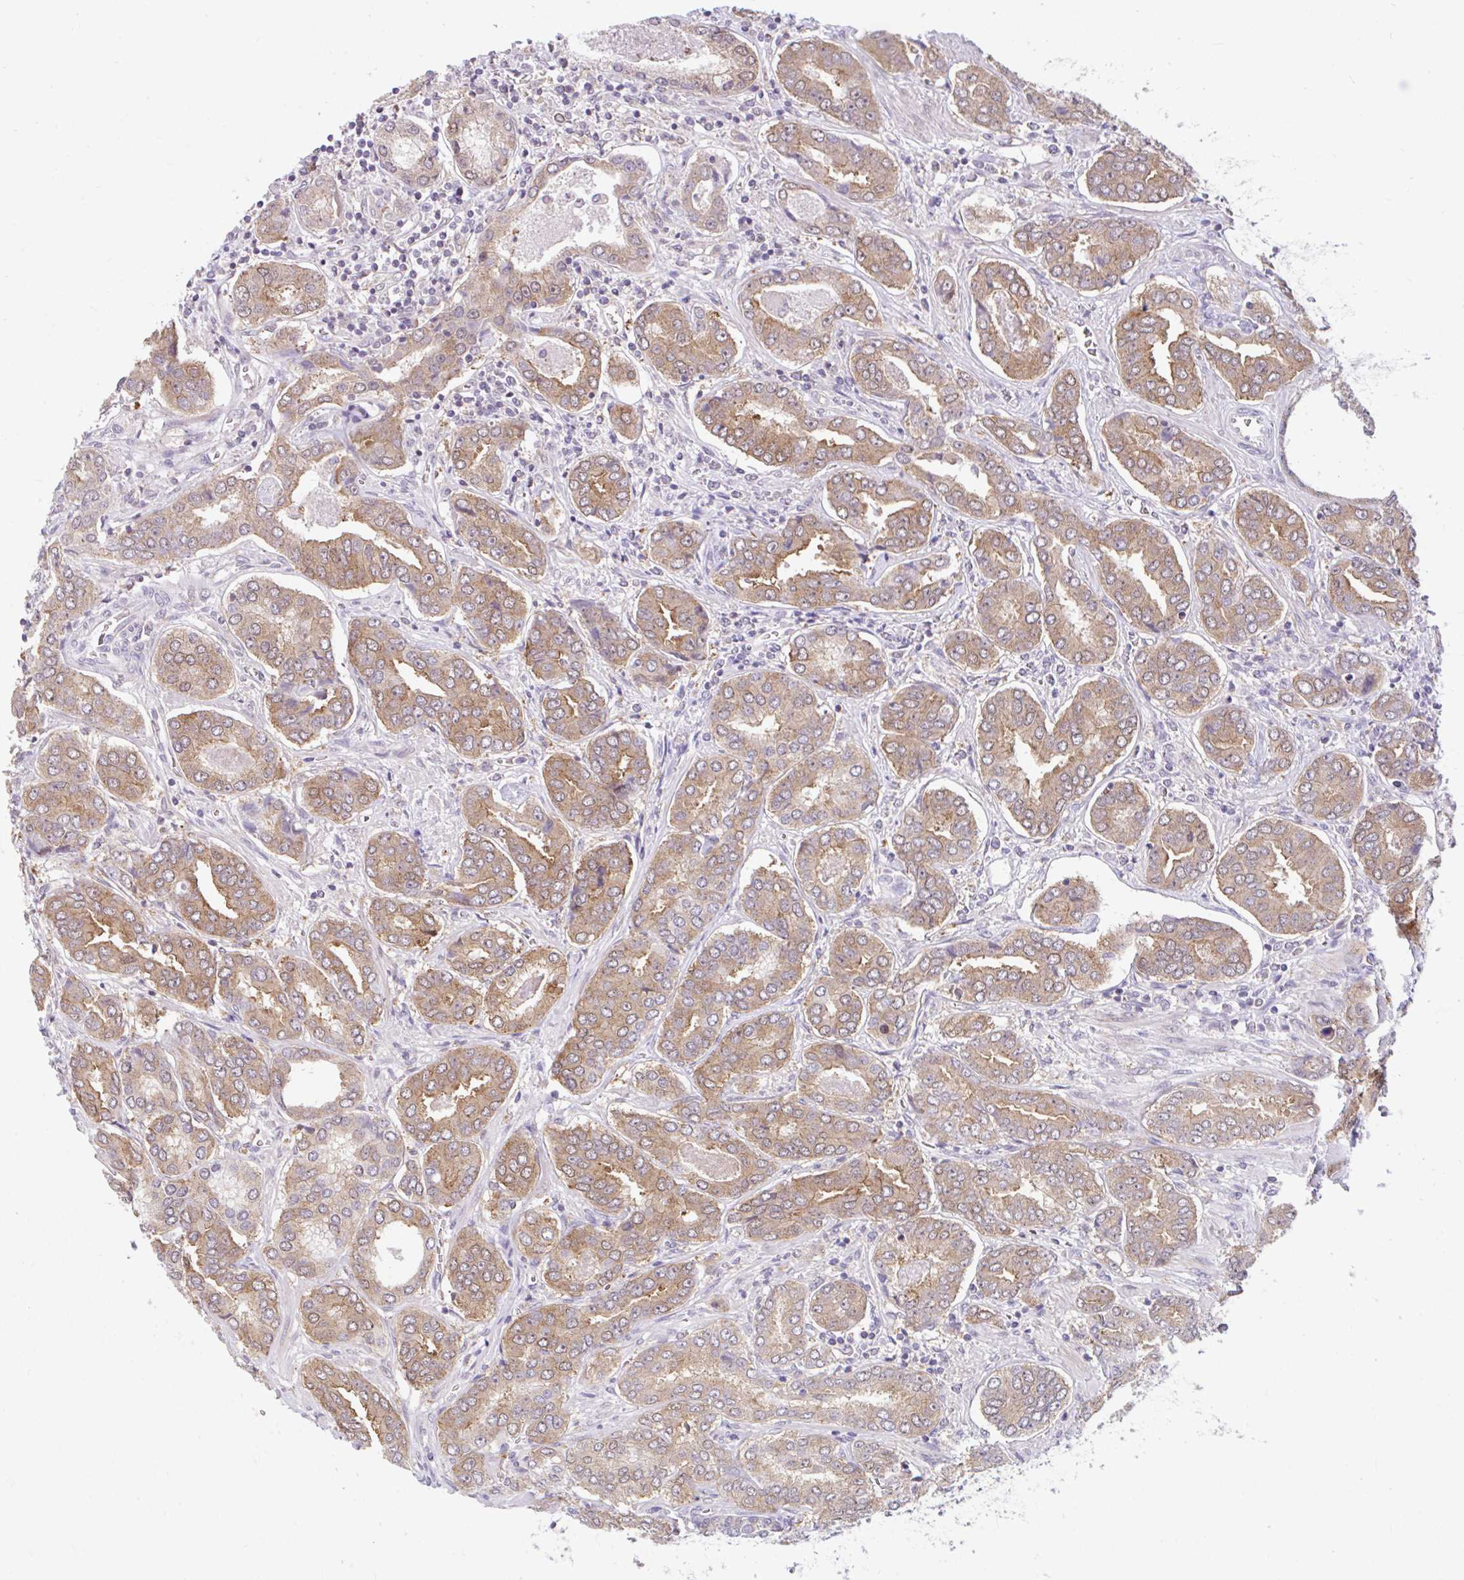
{"staining": {"intensity": "moderate", "quantity": ">75%", "location": "cytoplasmic/membranous"}, "tissue": "prostate cancer", "cell_type": "Tumor cells", "image_type": "cancer", "snomed": [{"axis": "morphology", "description": "Adenocarcinoma, High grade"}, {"axis": "topography", "description": "Prostate"}], "caption": "Human prostate cancer (adenocarcinoma (high-grade)) stained with a protein marker demonstrates moderate staining in tumor cells.", "gene": "RALBP1", "patient": {"sex": "male", "age": 72}}